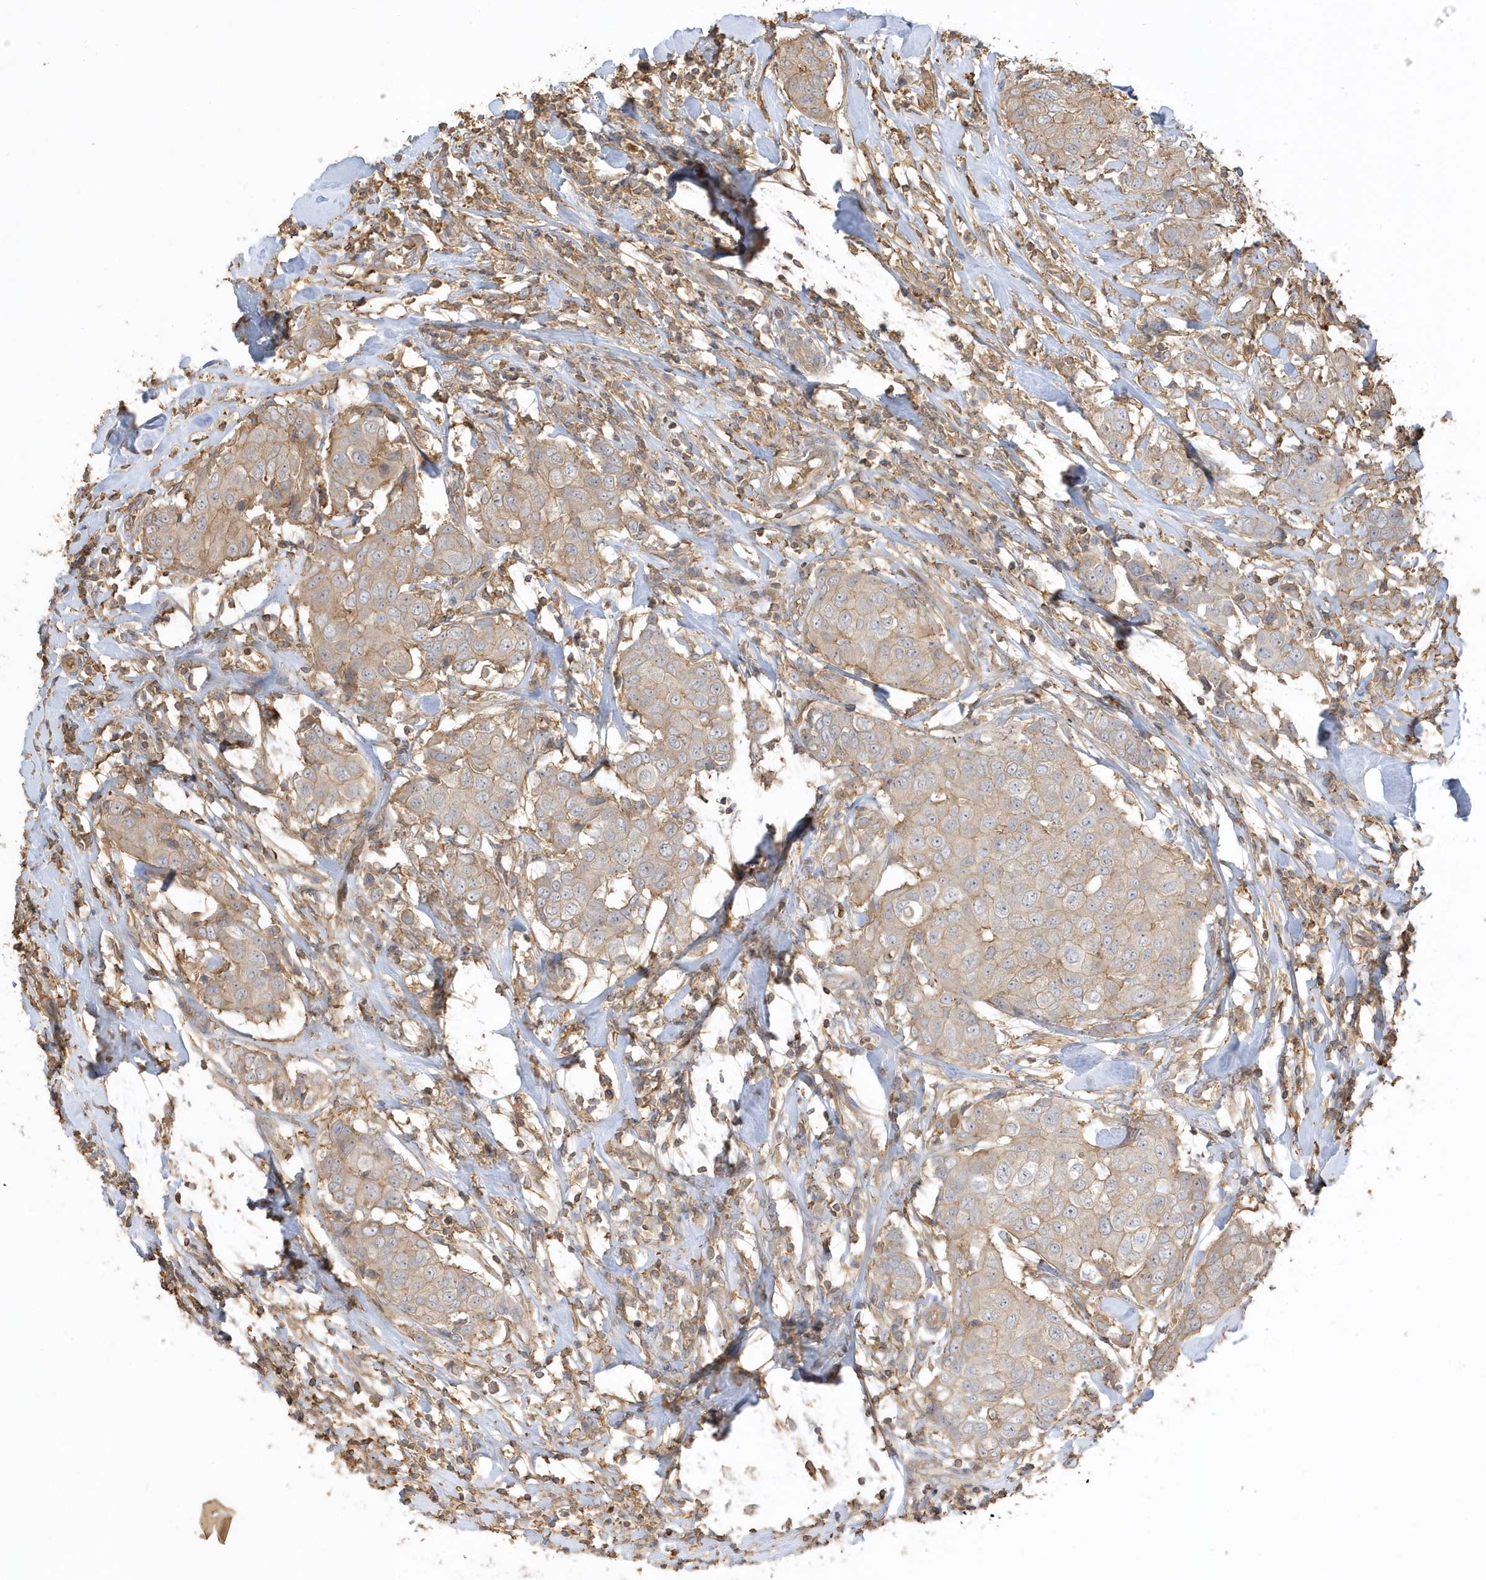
{"staining": {"intensity": "weak", "quantity": "25%-75%", "location": "cytoplasmic/membranous"}, "tissue": "breast cancer", "cell_type": "Tumor cells", "image_type": "cancer", "snomed": [{"axis": "morphology", "description": "Duct carcinoma"}, {"axis": "topography", "description": "Breast"}], "caption": "IHC image of human intraductal carcinoma (breast) stained for a protein (brown), which shows low levels of weak cytoplasmic/membranous staining in about 25%-75% of tumor cells.", "gene": "ZBTB8A", "patient": {"sex": "female", "age": 80}}